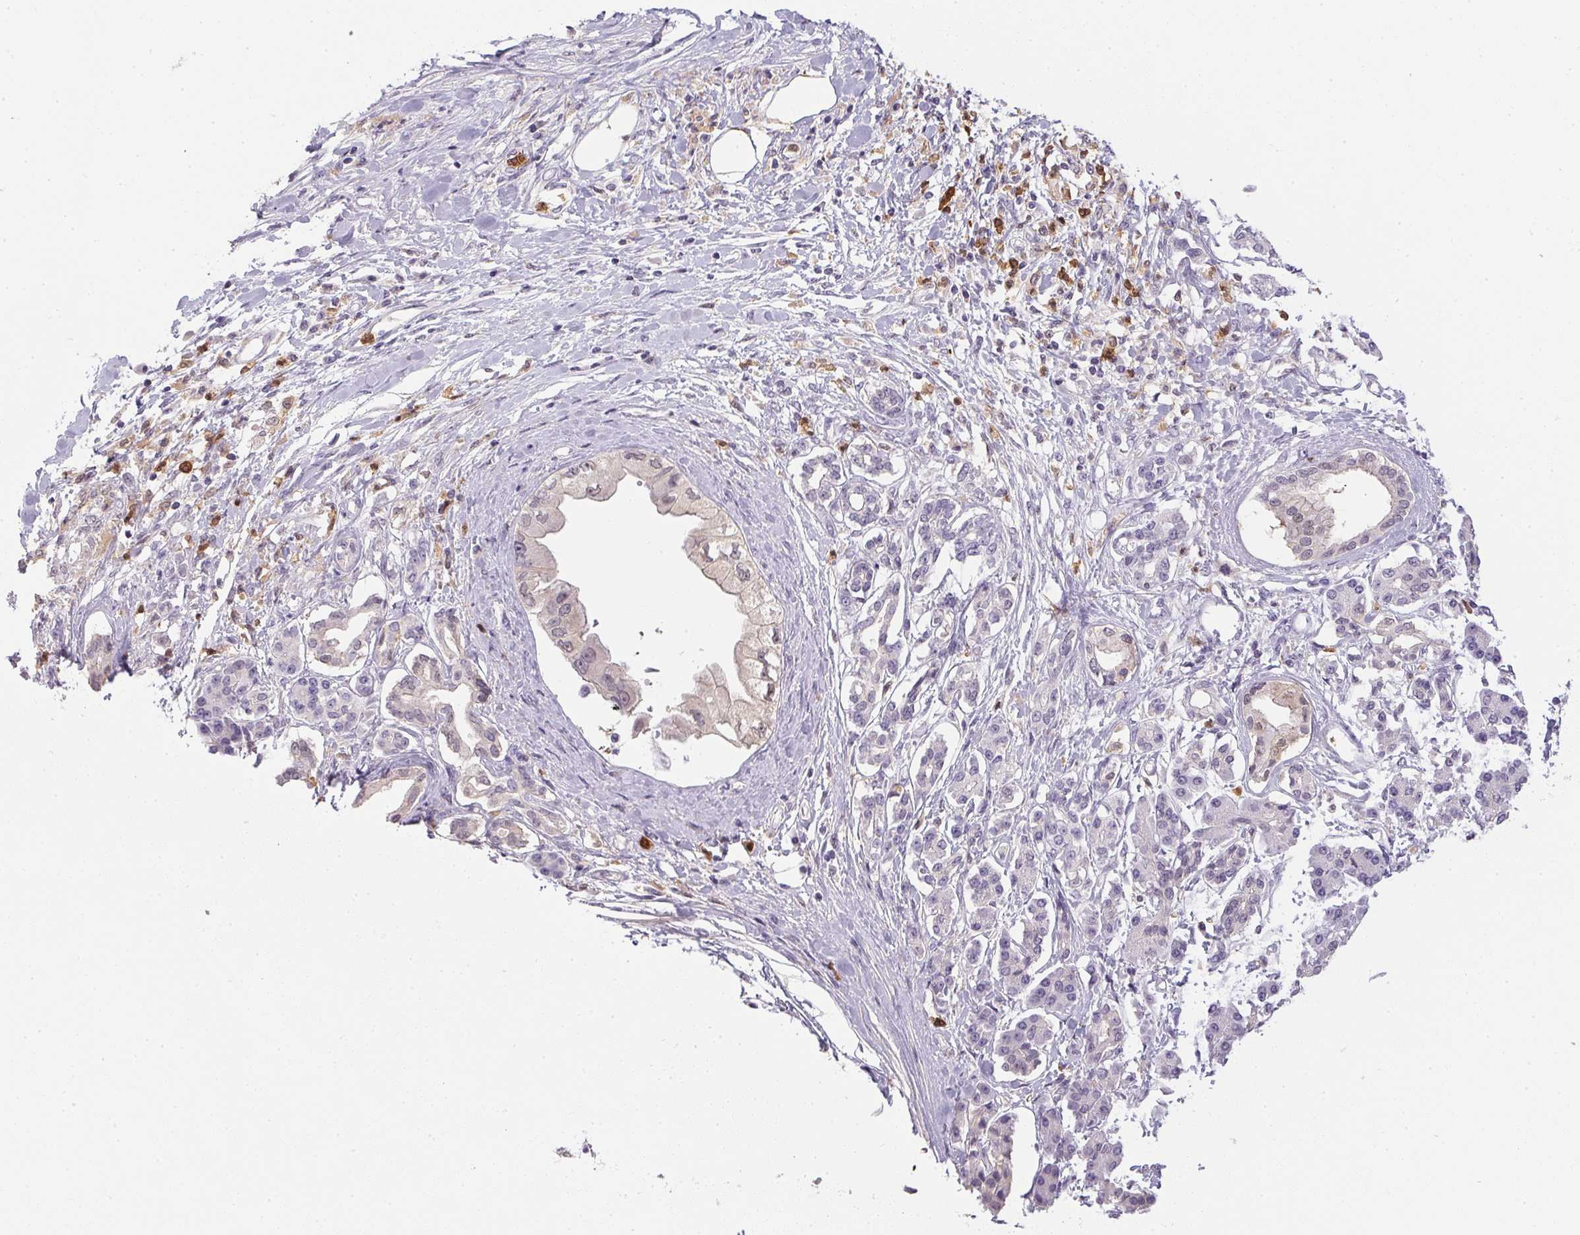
{"staining": {"intensity": "negative", "quantity": "none", "location": "none"}, "tissue": "pancreatic cancer", "cell_type": "Tumor cells", "image_type": "cancer", "snomed": [{"axis": "morphology", "description": "Adenocarcinoma, NOS"}, {"axis": "topography", "description": "Pancreas"}], "caption": "Tumor cells are negative for brown protein staining in adenocarcinoma (pancreatic).", "gene": "DNAJC5G", "patient": {"sex": "female", "age": 56}}